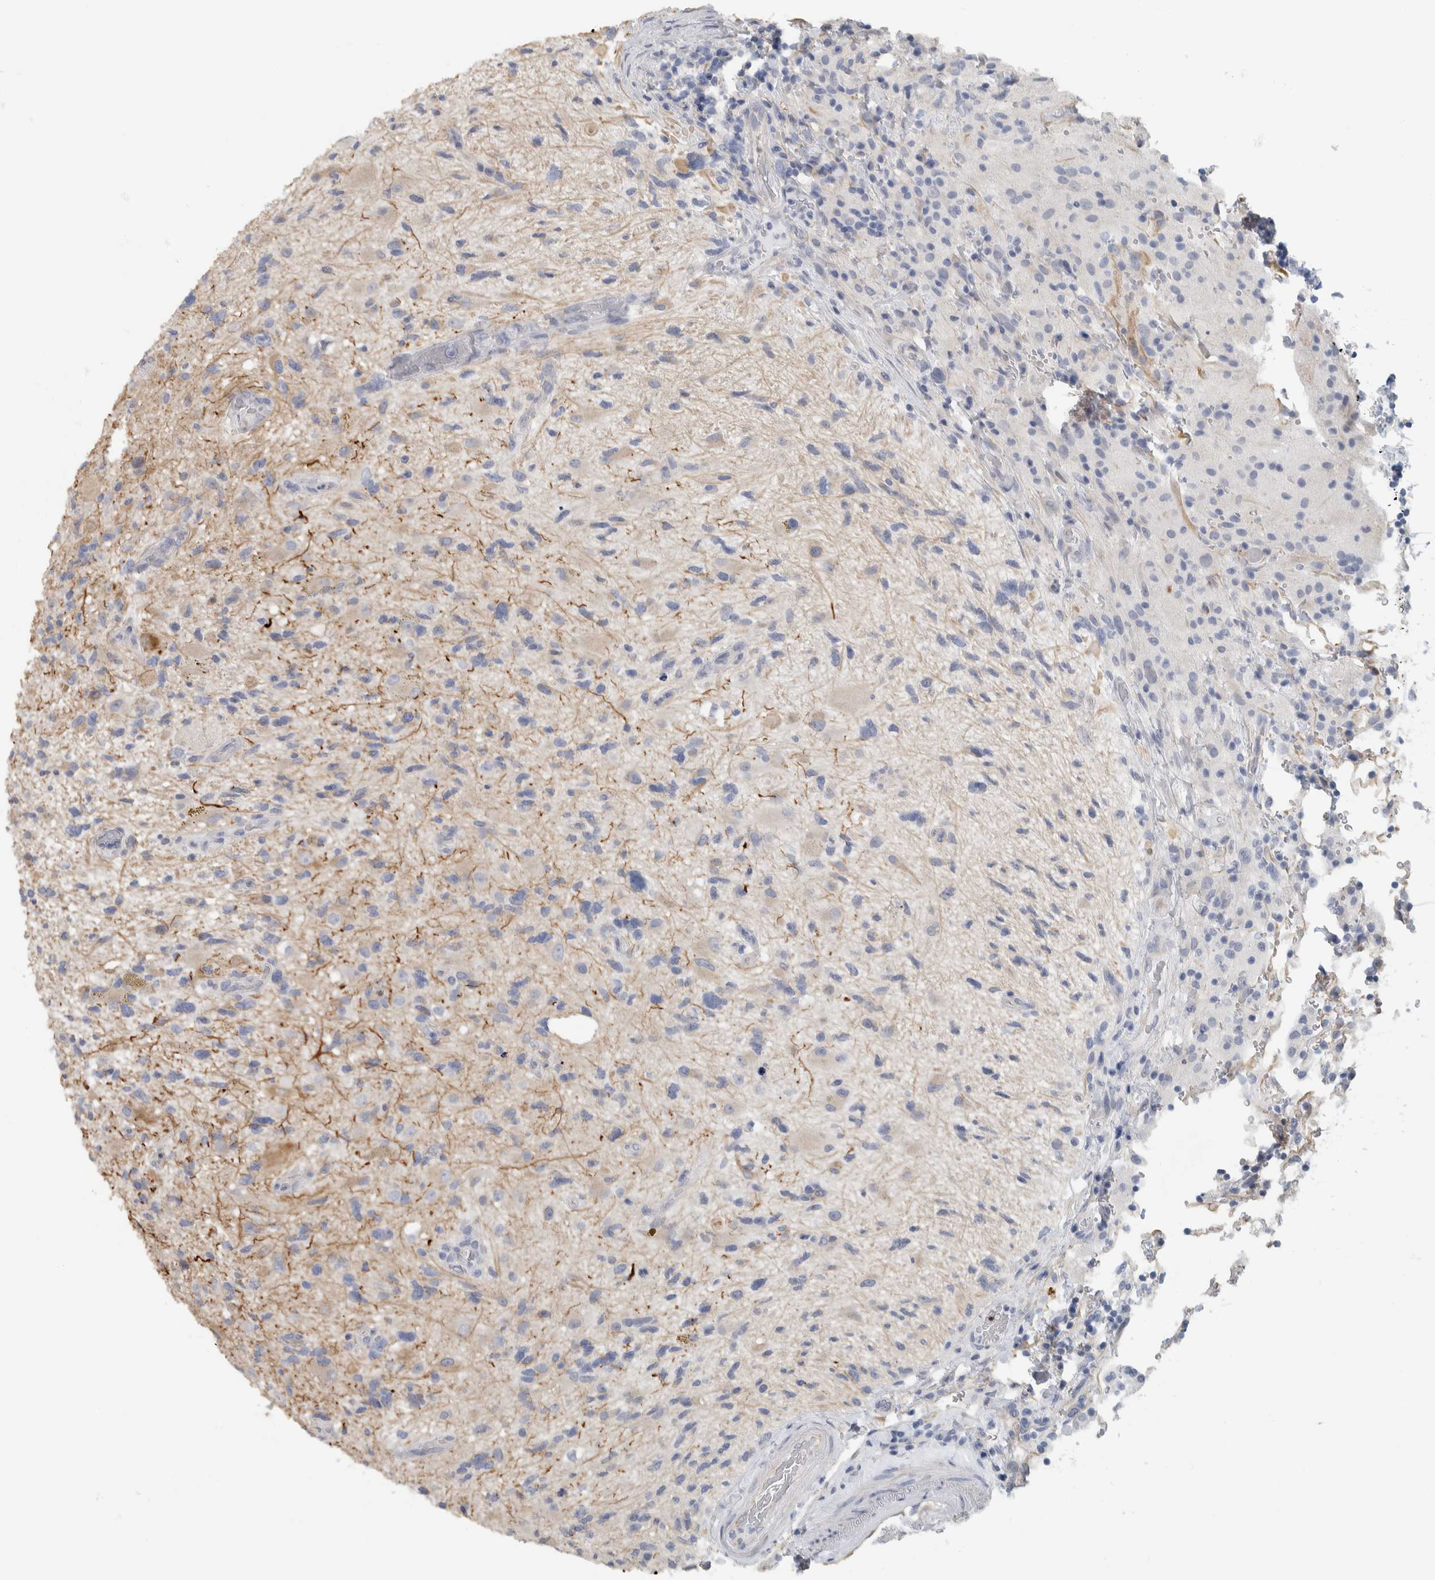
{"staining": {"intensity": "negative", "quantity": "none", "location": "none"}, "tissue": "glioma", "cell_type": "Tumor cells", "image_type": "cancer", "snomed": [{"axis": "morphology", "description": "Glioma, malignant, High grade"}, {"axis": "topography", "description": "Brain"}], "caption": "Tumor cells show no significant protein positivity in glioma.", "gene": "NEFM", "patient": {"sex": "male", "age": 33}}